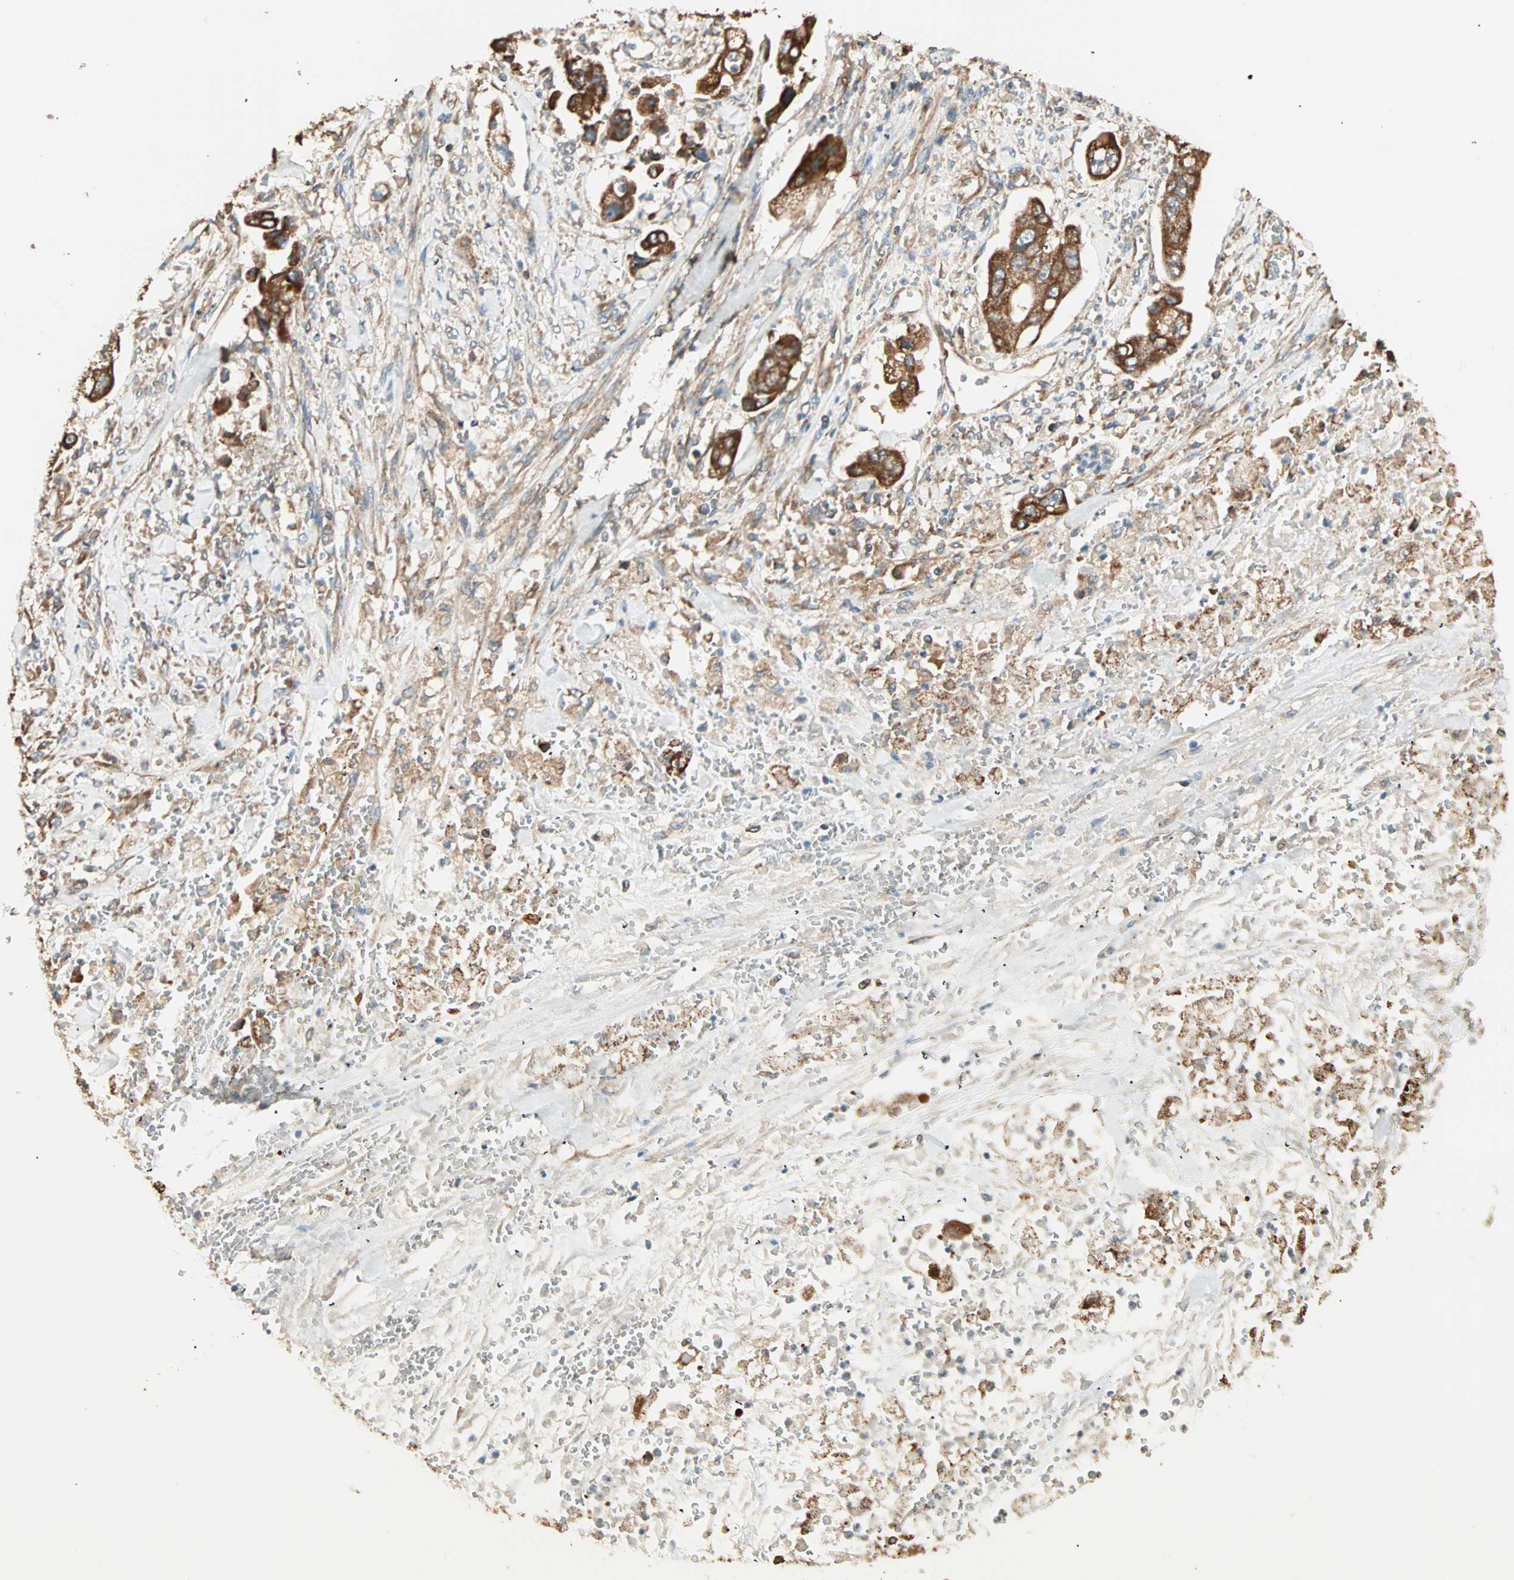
{"staining": {"intensity": "strong", "quantity": ">75%", "location": "cytoplasmic/membranous"}, "tissue": "stomach cancer", "cell_type": "Tumor cells", "image_type": "cancer", "snomed": [{"axis": "morphology", "description": "Adenocarcinoma, NOS"}, {"axis": "topography", "description": "Stomach"}], "caption": "Protein staining exhibits strong cytoplasmic/membranous expression in about >75% of tumor cells in stomach cancer (adenocarcinoma). The staining is performed using DAB brown chromogen to label protein expression. The nuclei are counter-stained blue using hematoxylin.", "gene": "EIF4G2", "patient": {"sex": "male", "age": 62}}